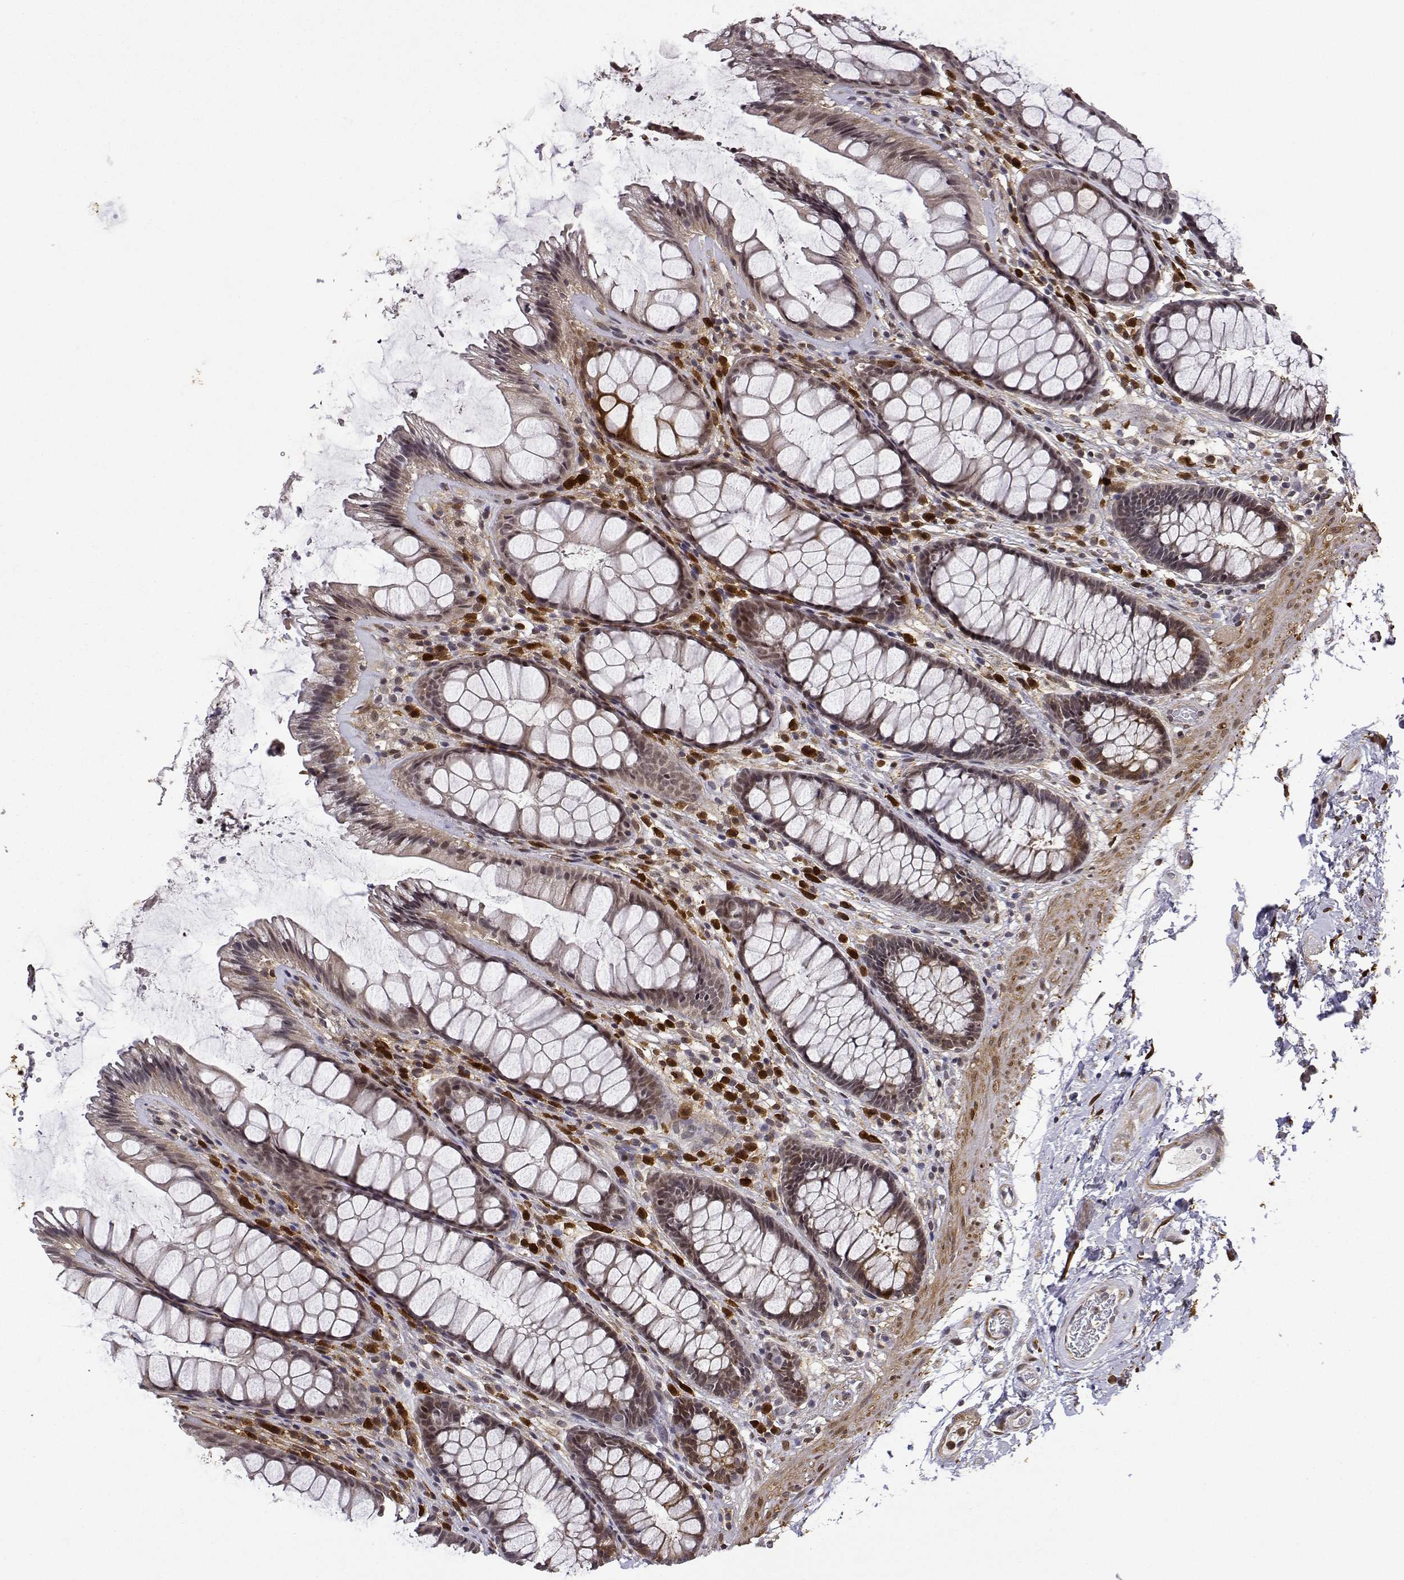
{"staining": {"intensity": "moderate", "quantity": ">75%", "location": "cytoplasmic/membranous,nuclear"}, "tissue": "rectum", "cell_type": "Glandular cells", "image_type": "normal", "snomed": [{"axis": "morphology", "description": "Normal tissue, NOS"}, {"axis": "topography", "description": "Rectum"}], "caption": "There is medium levels of moderate cytoplasmic/membranous,nuclear expression in glandular cells of unremarkable rectum, as demonstrated by immunohistochemical staining (brown color).", "gene": "PHGDH", "patient": {"sex": "male", "age": 72}}